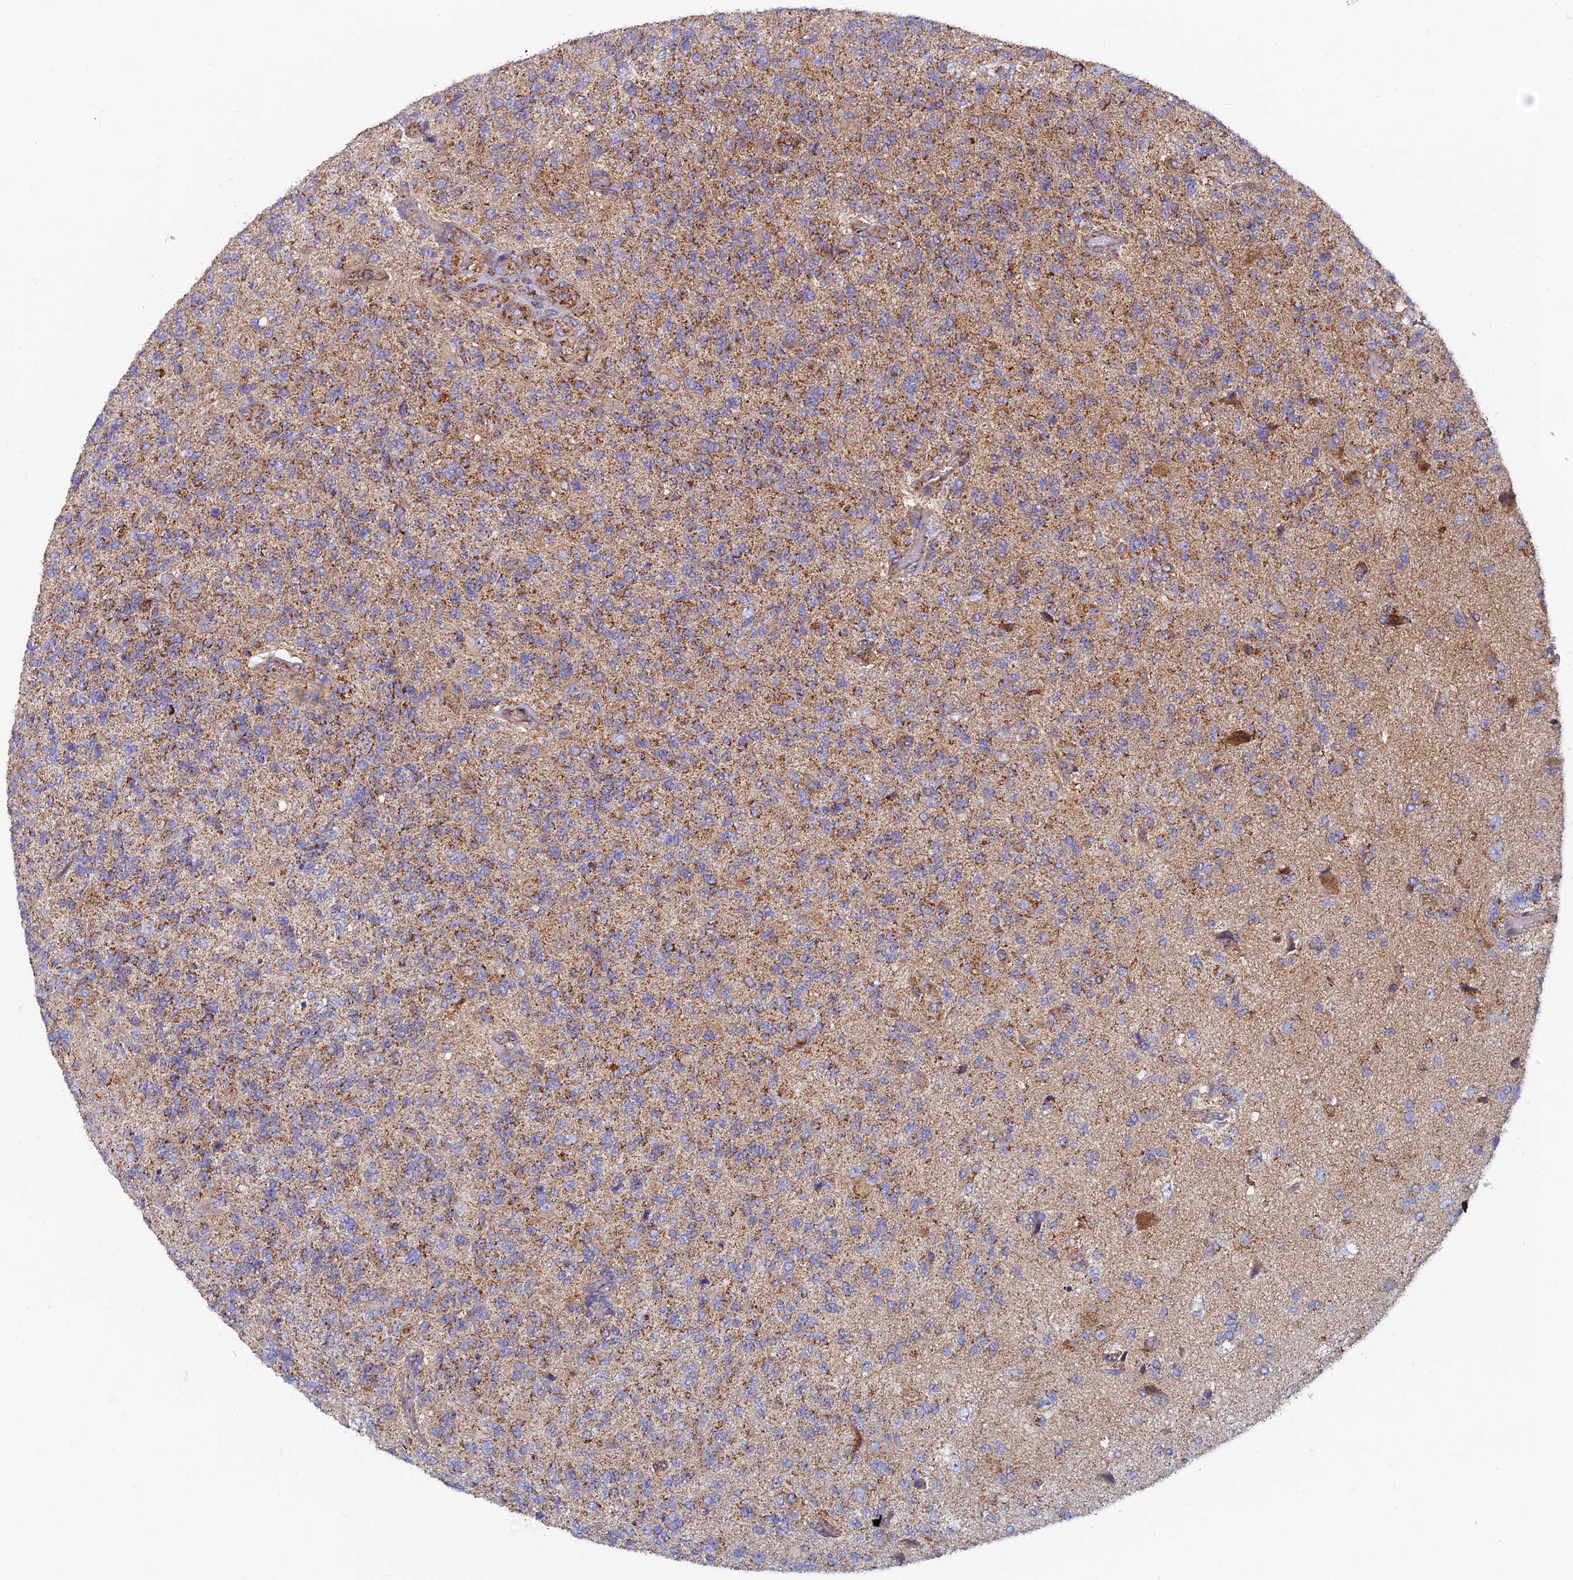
{"staining": {"intensity": "moderate", "quantity": "25%-75%", "location": "cytoplasmic/membranous"}, "tissue": "glioma", "cell_type": "Tumor cells", "image_type": "cancer", "snomed": [{"axis": "morphology", "description": "Glioma, malignant, High grade"}, {"axis": "topography", "description": "Brain"}], "caption": "High-grade glioma (malignant) stained with DAB (3,3'-diaminobenzidine) immunohistochemistry (IHC) exhibits medium levels of moderate cytoplasmic/membranous expression in approximately 25%-75% of tumor cells.", "gene": "MRPS9", "patient": {"sex": "male", "age": 56}}